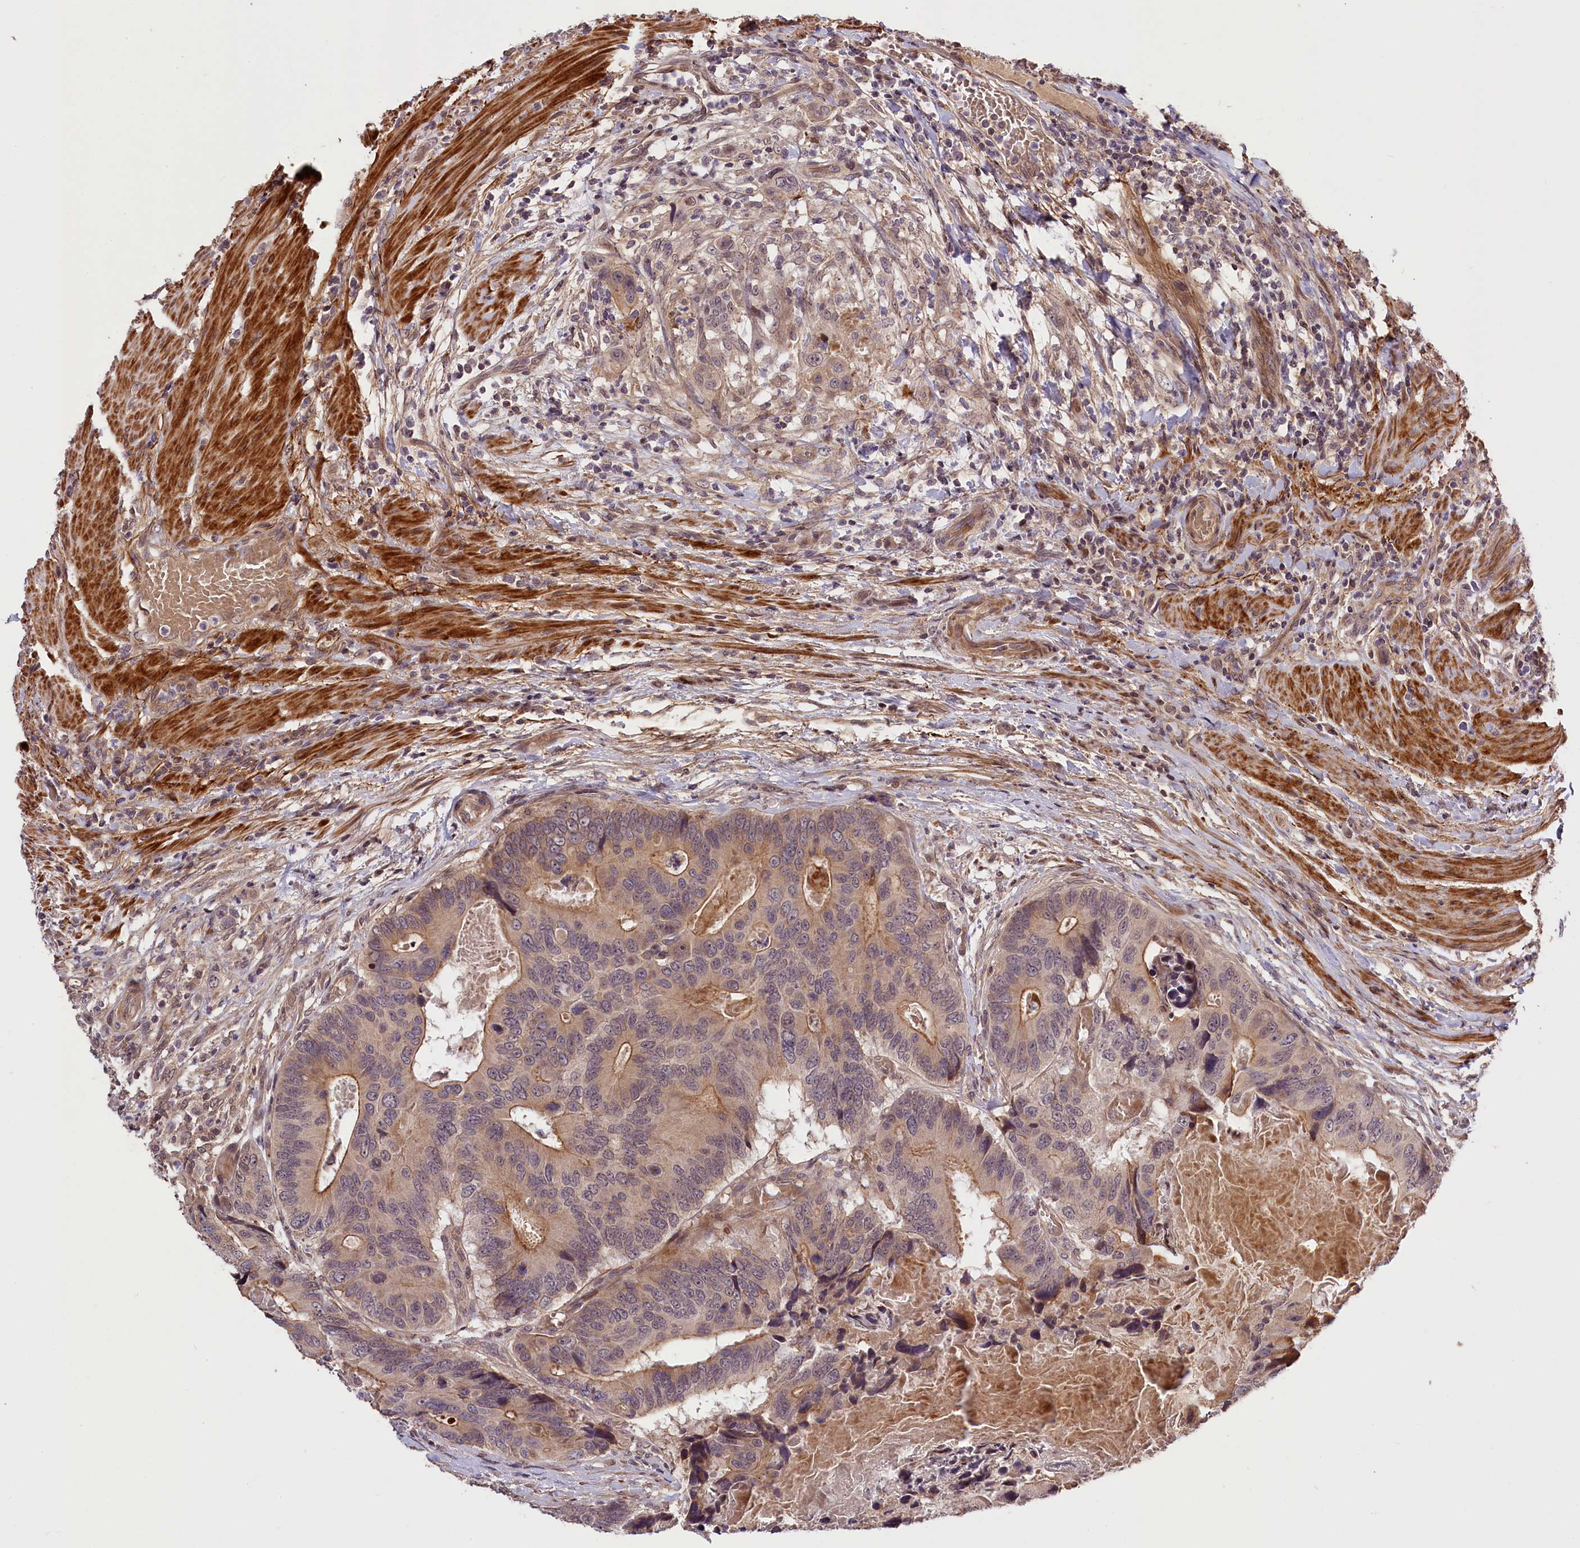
{"staining": {"intensity": "moderate", "quantity": "<25%", "location": "cytoplasmic/membranous"}, "tissue": "colorectal cancer", "cell_type": "Tumor cells", "image_type": "cancer", "snomed": [{"axis": "morphology", "description": "Adenocarcinoma, NOS"}, {"axis": "topography", "description": "Colon"}], "caption": "The micrograph shows staining of adenocarcinoma (colorectal), revealing moderate cytoplasmic/membranous protein positivity (brown color) within tumor cells.", "gene": "ZNF480", "patient": {"sex": "male", "age": 84}}